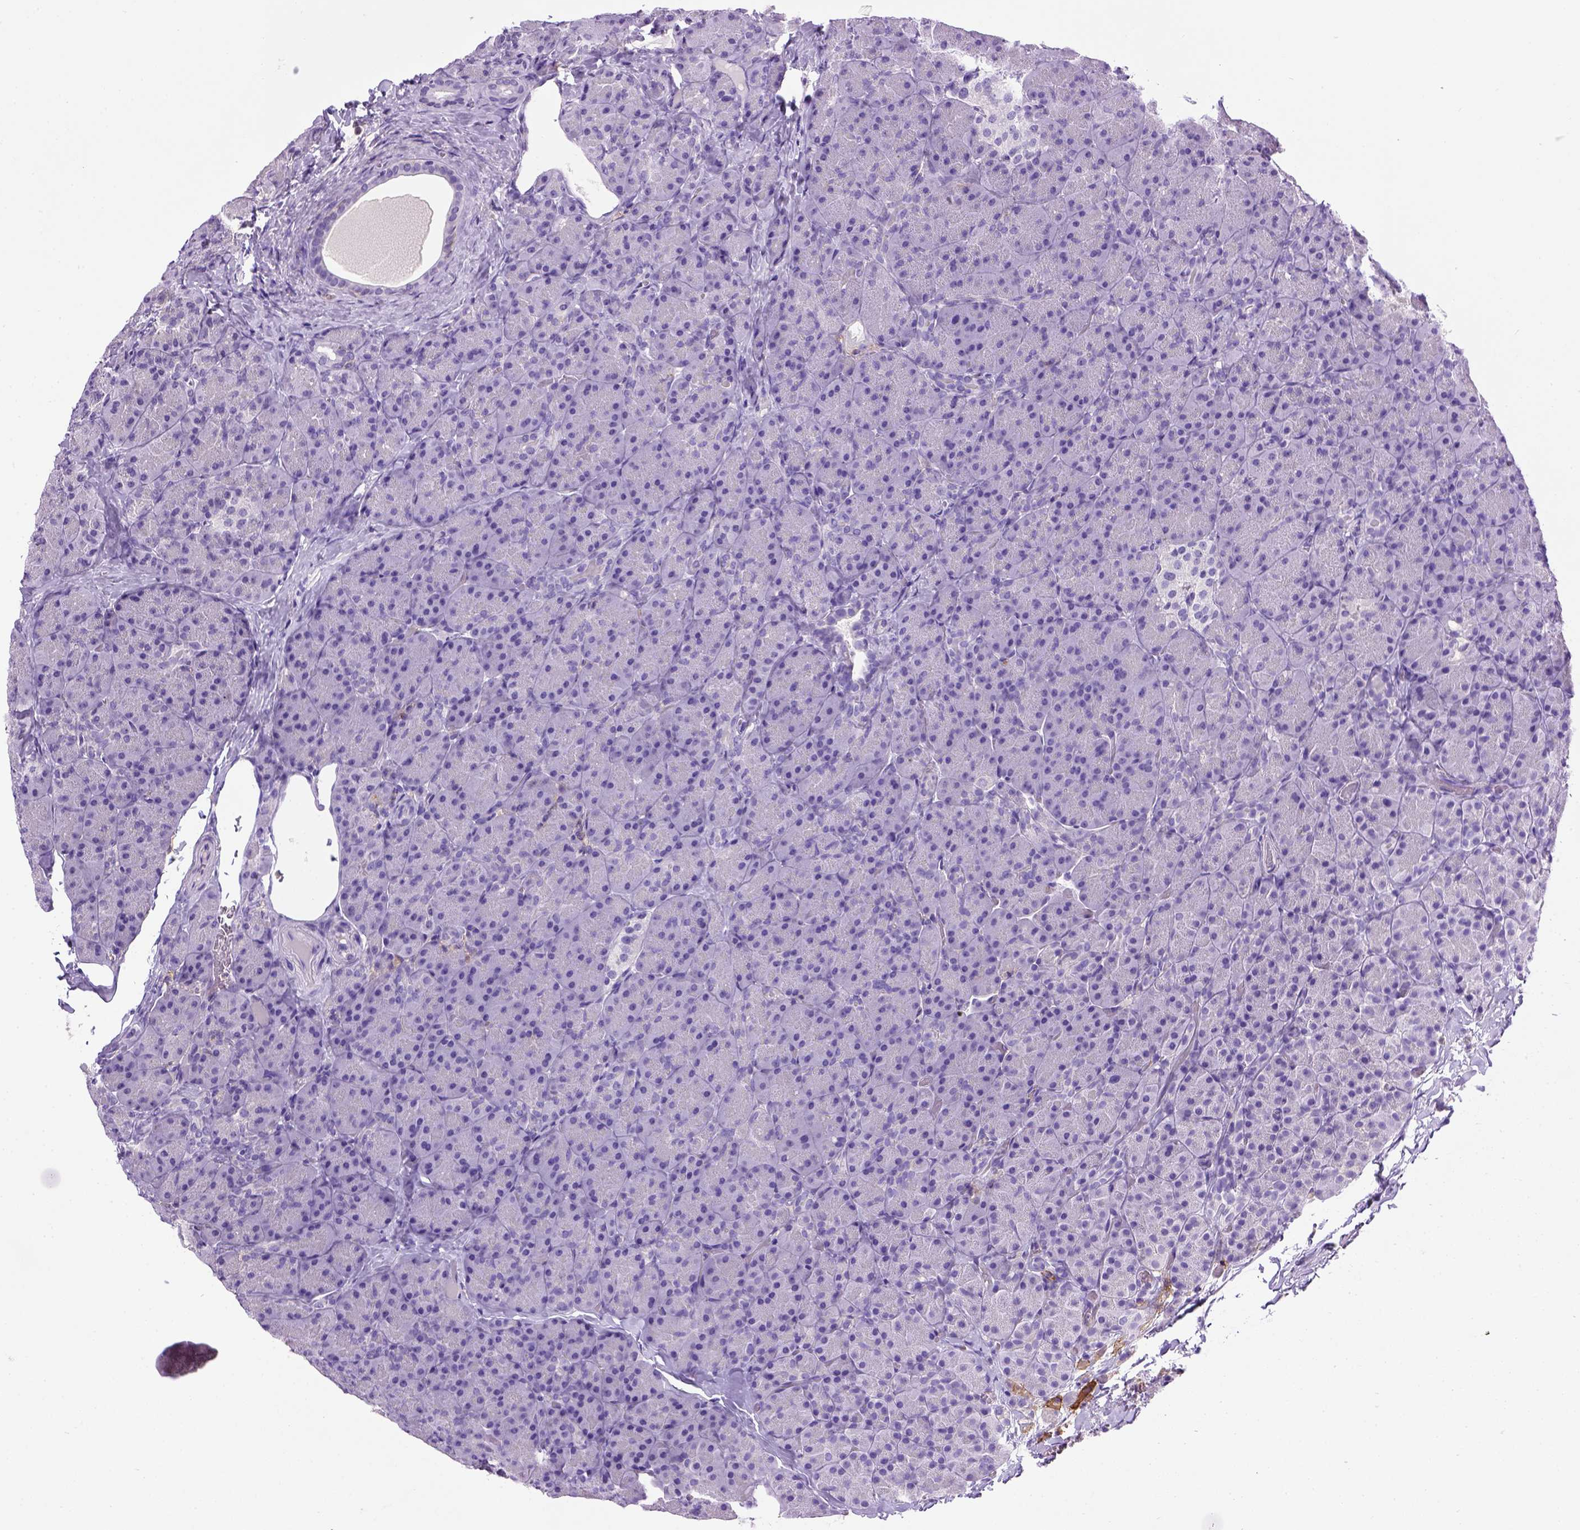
{"staining": {"intensity": "negative", "quantity": "none", "location": "none"}, "tissue": "pancreas", "cell_type": "Exocrine glandular cells", "image_type": "normal", "snomed": [{"axis": "morphology", "description": "Normal tissue, NOS"}, {"axis": "topography", "description": "Pancreas"}], "caption": "This is an immunohistochemistry photomicrograph of normal human pancreas. There is no positivity in exocrine glandular cells.", "gene": "ITGAX", "patient": {"sex": "male", "age": 57}}